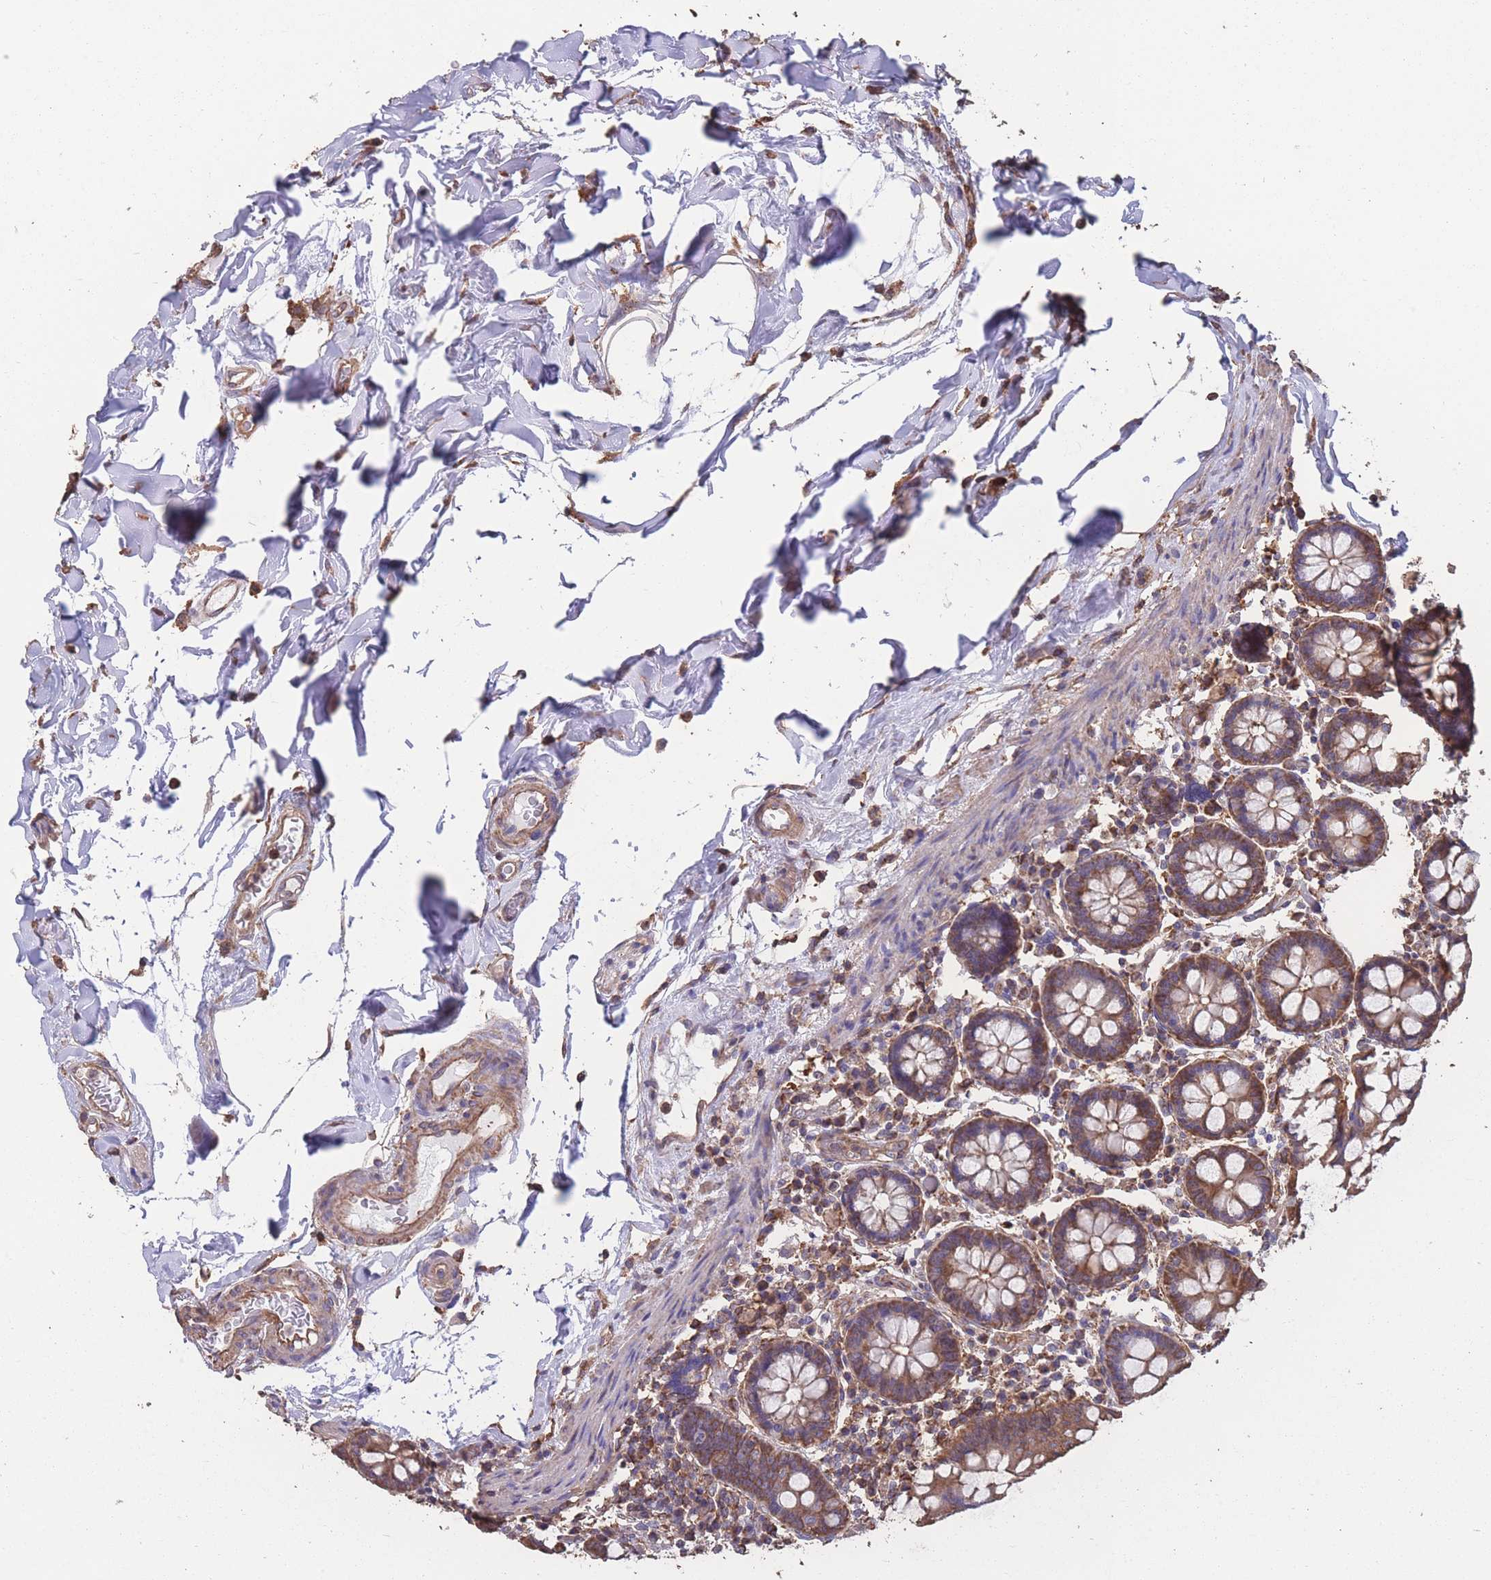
{"staining": {"intensity": "moderate", "quantity": ">75%", "location": "cytoplasmic/membranous"}, "tissue": "colon", "cell_type": "Endothelial cells", "image_type": "normal", "snomed": [{"axis": "morphology", "description": "Normal tissue, NOS"}, {"axis": "topography", "description": "Colon"}], "caption": "Colon stained with a brown dye displays moderate cytoplasmic/membranous positive expression in about >75% of endothelial cells.", "gene": "NUDT21", "patient": {"sex": "female", "age": 79}}